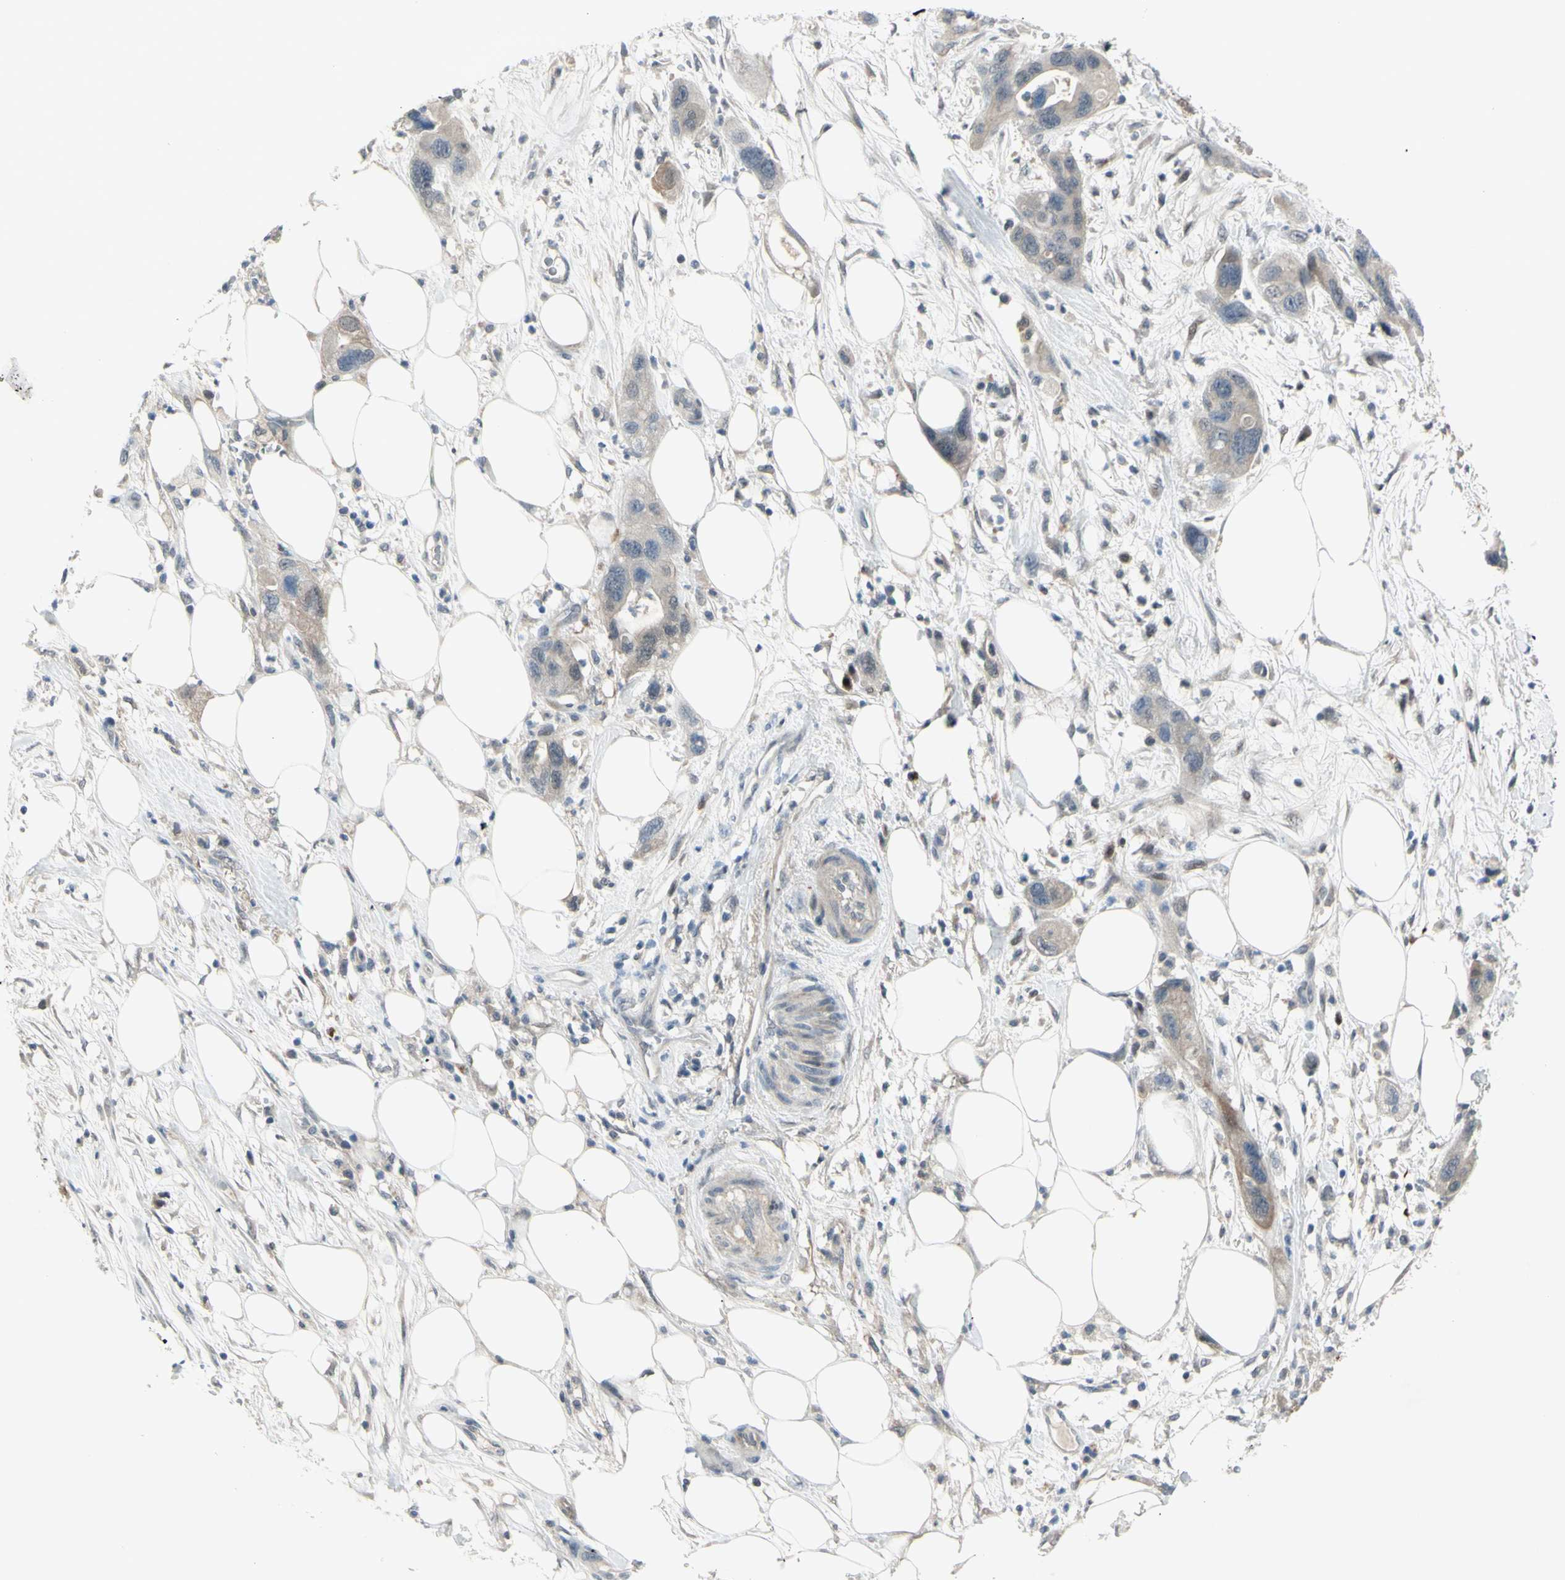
{"staining": {"intensity": "weak", "quantity": ">75%", "location": "cytoplasmic/membranous"}, "tissue": "pancreatic cancer", "cell_type": "Tumor cells", "image_type": "cancer", "snomed": [{"axis": "morphology", "description": "Adenocarcinoma, NOS"}, {"axis": "topography", "description": "Pancreas"}], "caption": "Protein expression analysis of human pancreatic adenocarcinoma reveals weak cytoplasmic/membranous staining in about >75% of tumor cells.", "gene": "ETNK1", "patient": {"sex": "female", "age": 71}}